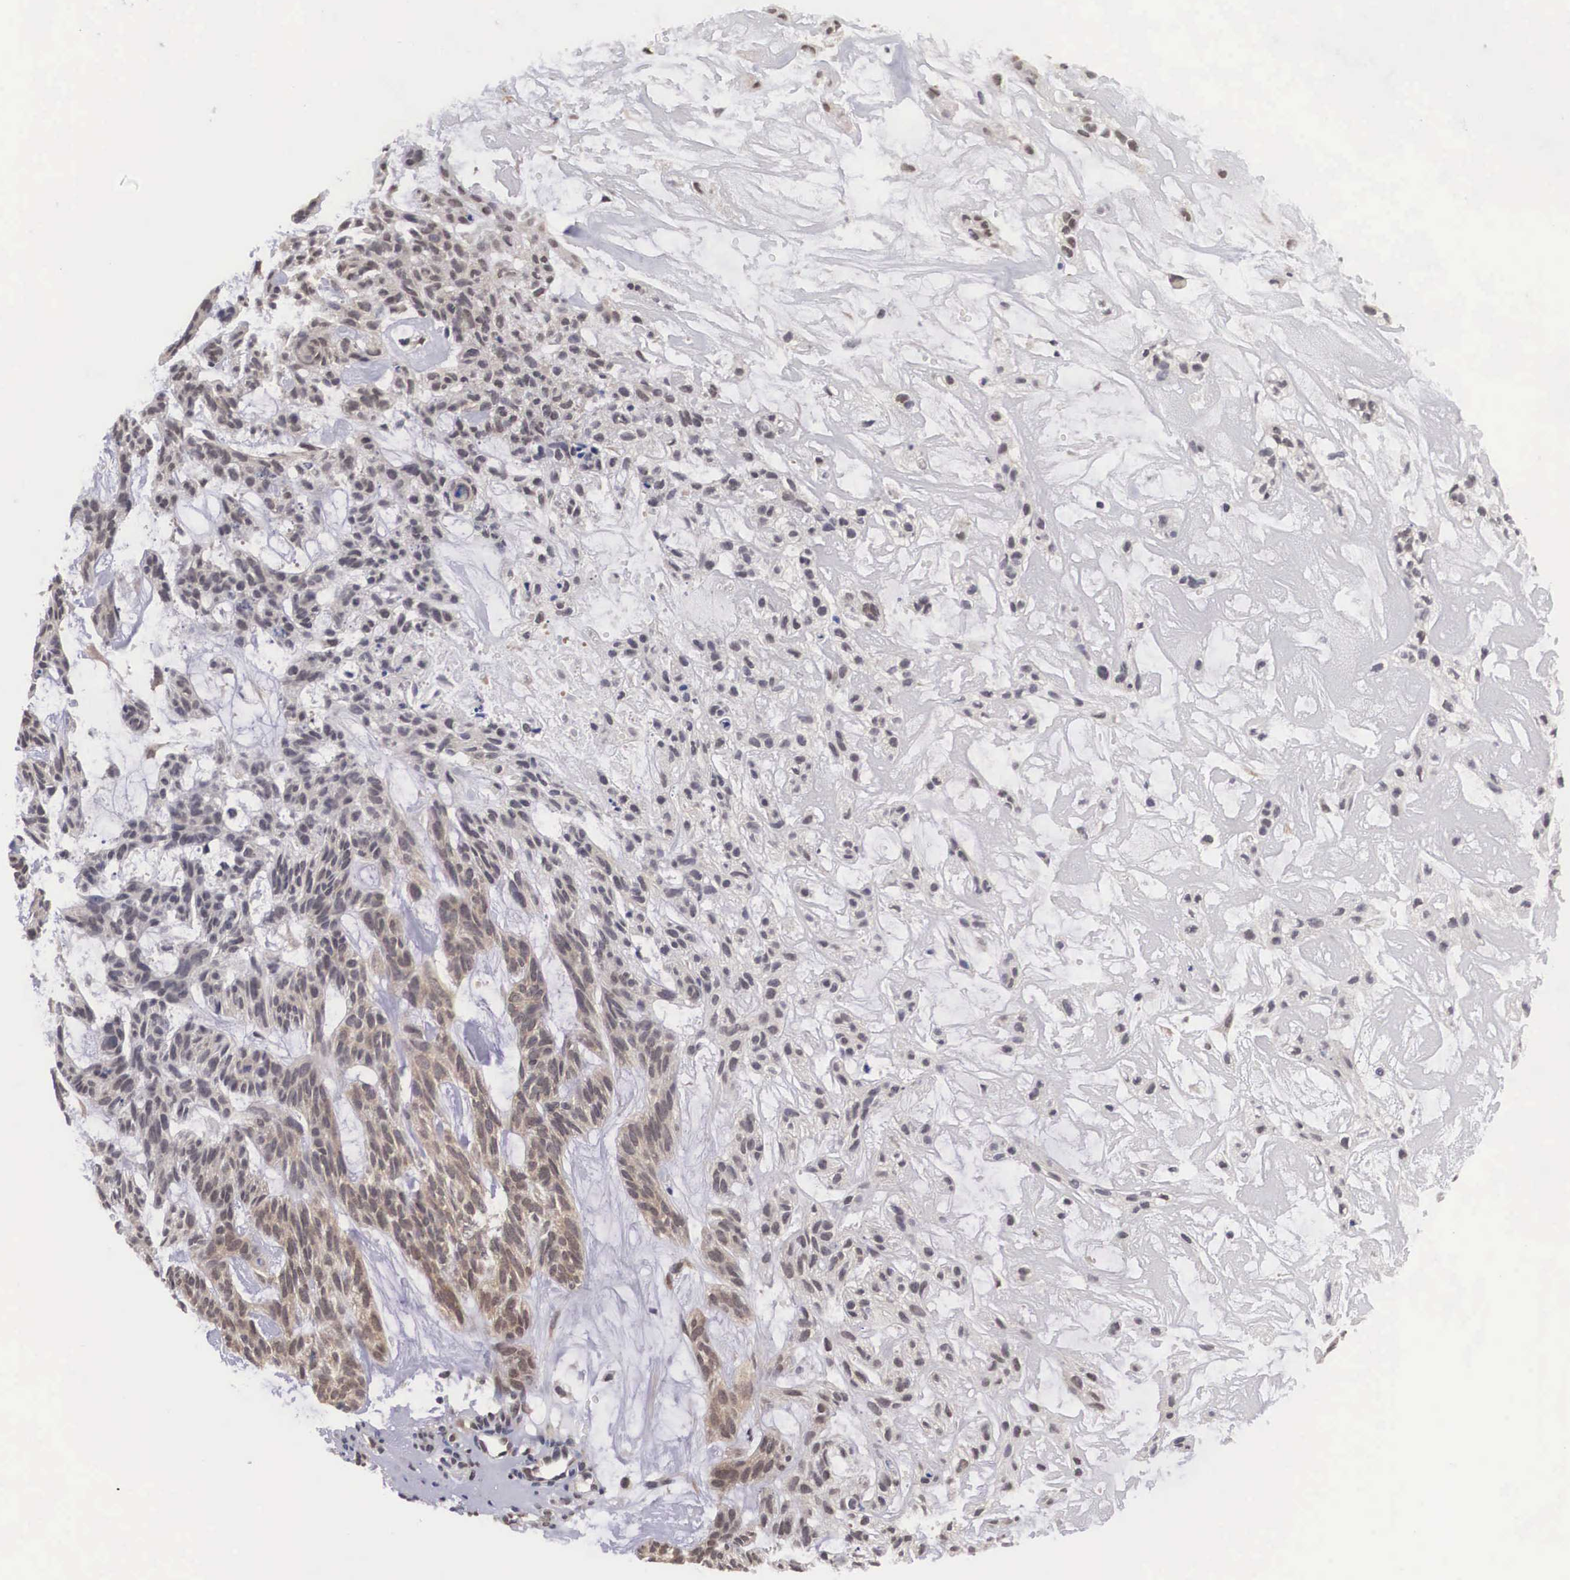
{"staining": {"intensity": "weak", "quantity": "25%-75%", "location": "cytoplasmic/membranous"}, "tissue": "skin cancer", "cell_type": "Tumor cells", "image_type": "cancer", "snomed": [{"axis": "morphology", "description": "Basal cell carcinoma"}, {"axis": "topography", "description": "Skin"}], "caption": "Protein staining of basal cell carcinoma (skin) tissue shows weak cytoplasmic/membranous expression in approximately 25%-75% of tumor cells.", "gene": "OTX2", "patient": {"sex": "male", "age": 75}}